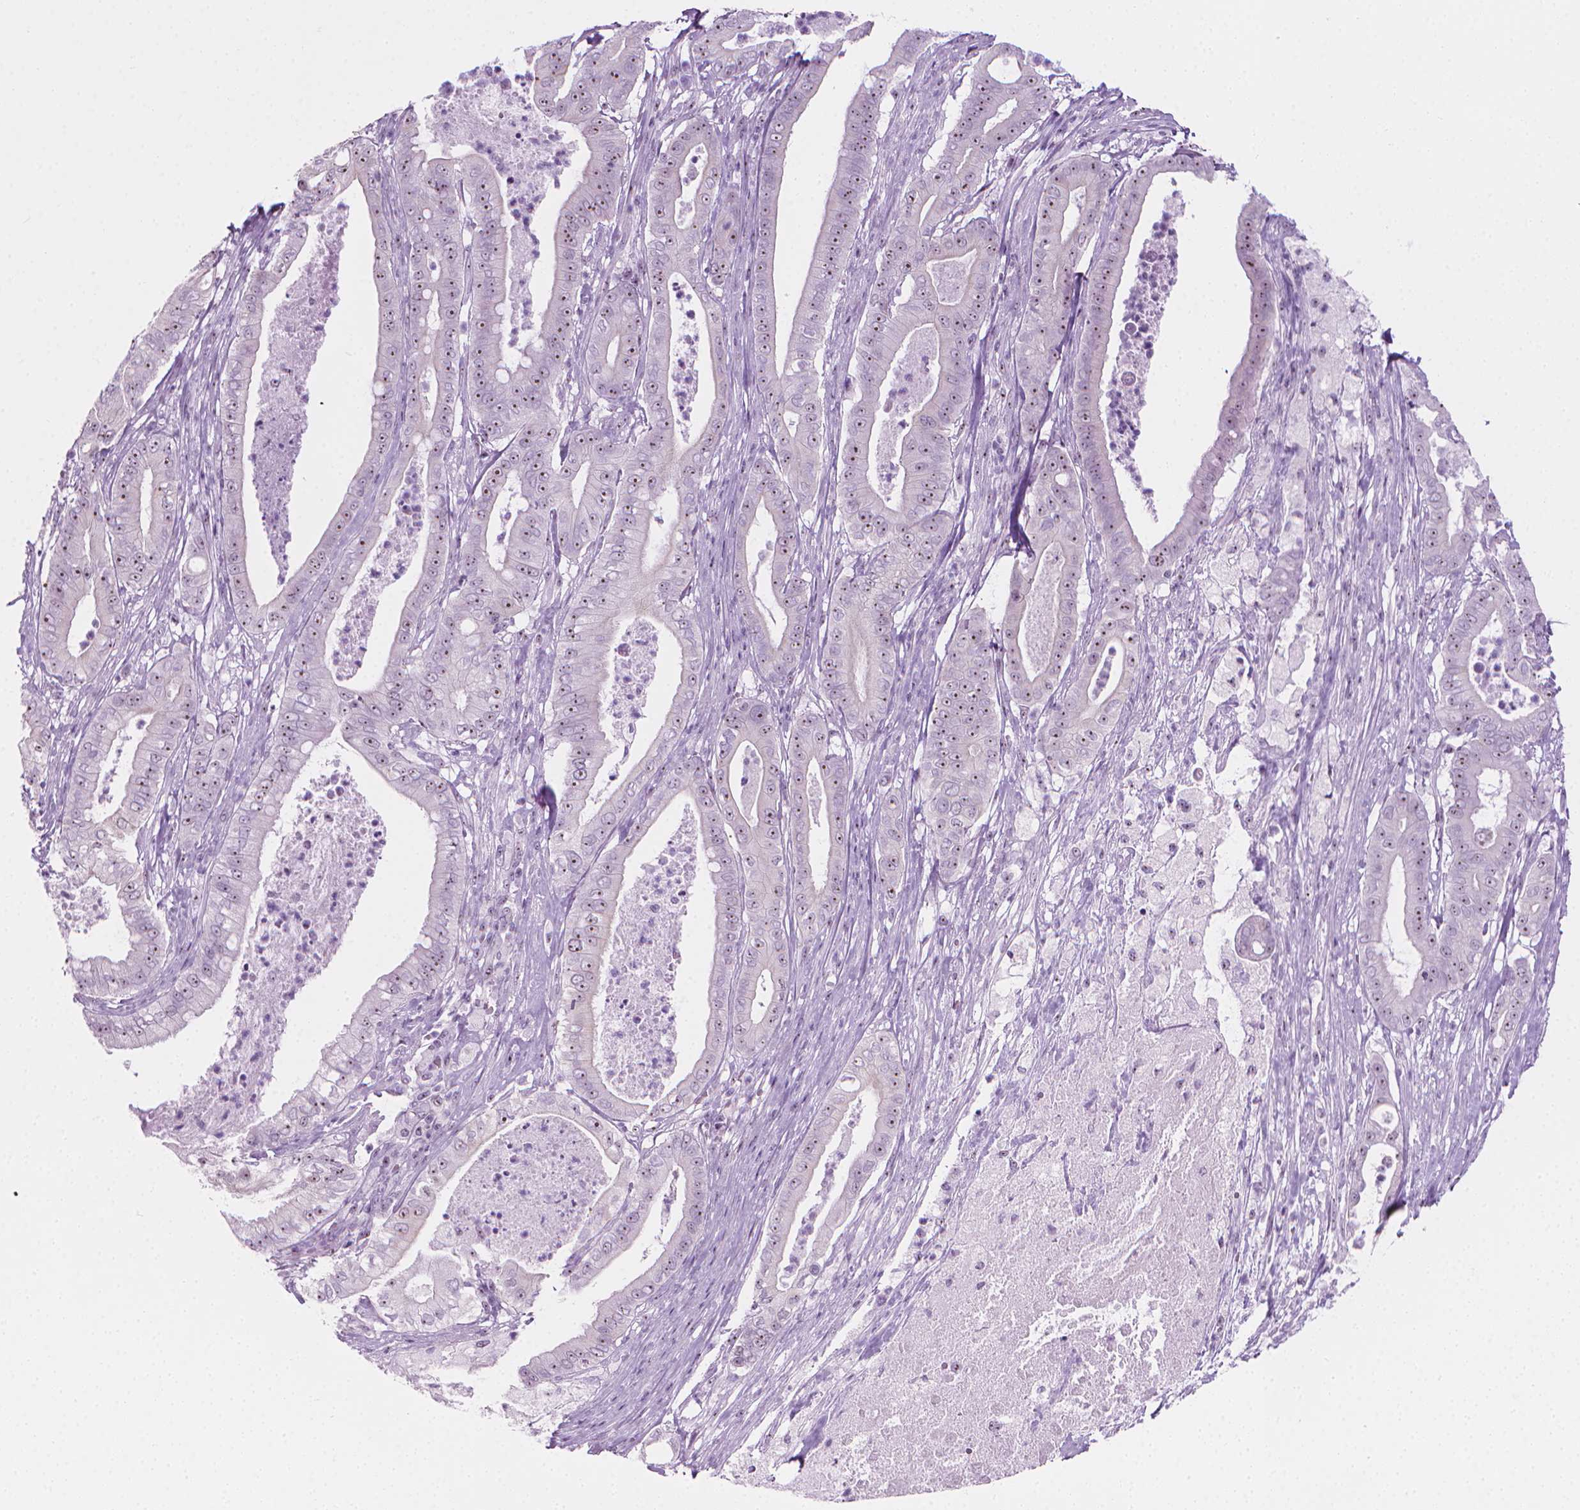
{"staining": {"intensity": "moderate", "quantity": "25%-75%", "location": "nuclear"}, "tissue": "pancreatic cancer", "cell_type": "Tumor cells", "image_type": "cancer", "snomed": [{"axis": "morphology", "description": "Adenocarcinoma, NOS"}, {"axis": "topography", "description": "Pancreas"}], "caption": "Approximately 25%-75% of tumor cells in human adenocarcinoma (pancreatic) show moderate nuclear protein positivity as visualized by brown immunohistochemical staining.", "gene": "NOL7", "patient": {"sex": "male", "age": 71}}